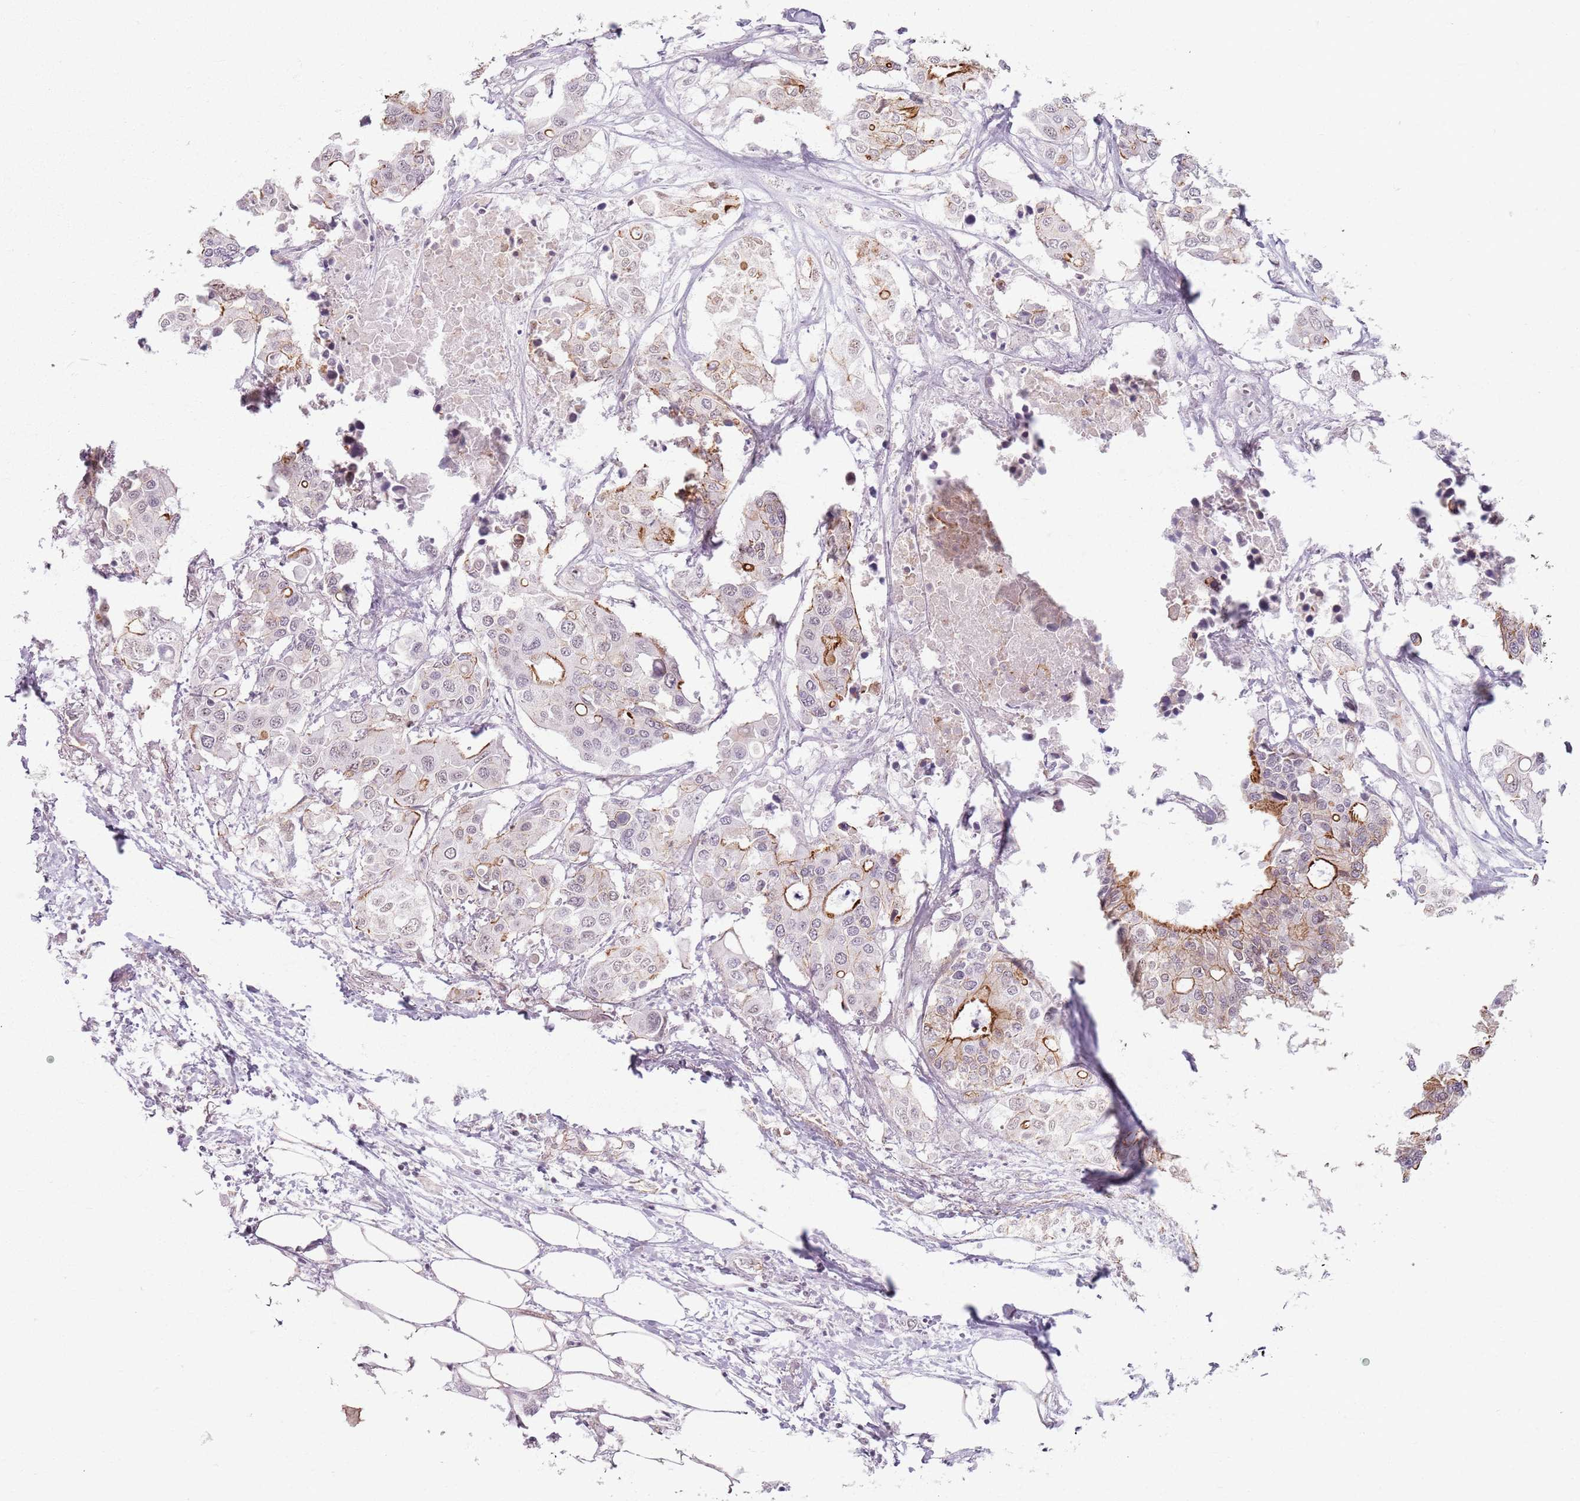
{"staining": {"intensity": "strong", "quantity": "<25%", "location": "cytoplasmic/membranous"}, "tissue": "colorectal cancer", "cell_type": "Tumor cells", "image_type": "cancer", "snomed": [{"axis": "morphology", "description": "Adenocarcinoma, NOS"}, {"axis": "topography", "description": "Colon"}], "caption": "The immunohistochemical stain labels strong cytoplasmic/membranous expression in tumor cells of colorectal adenocarcinoma tissue.", "gene": "KCNA5", "patient": {"sex": "male", "age": 77}}